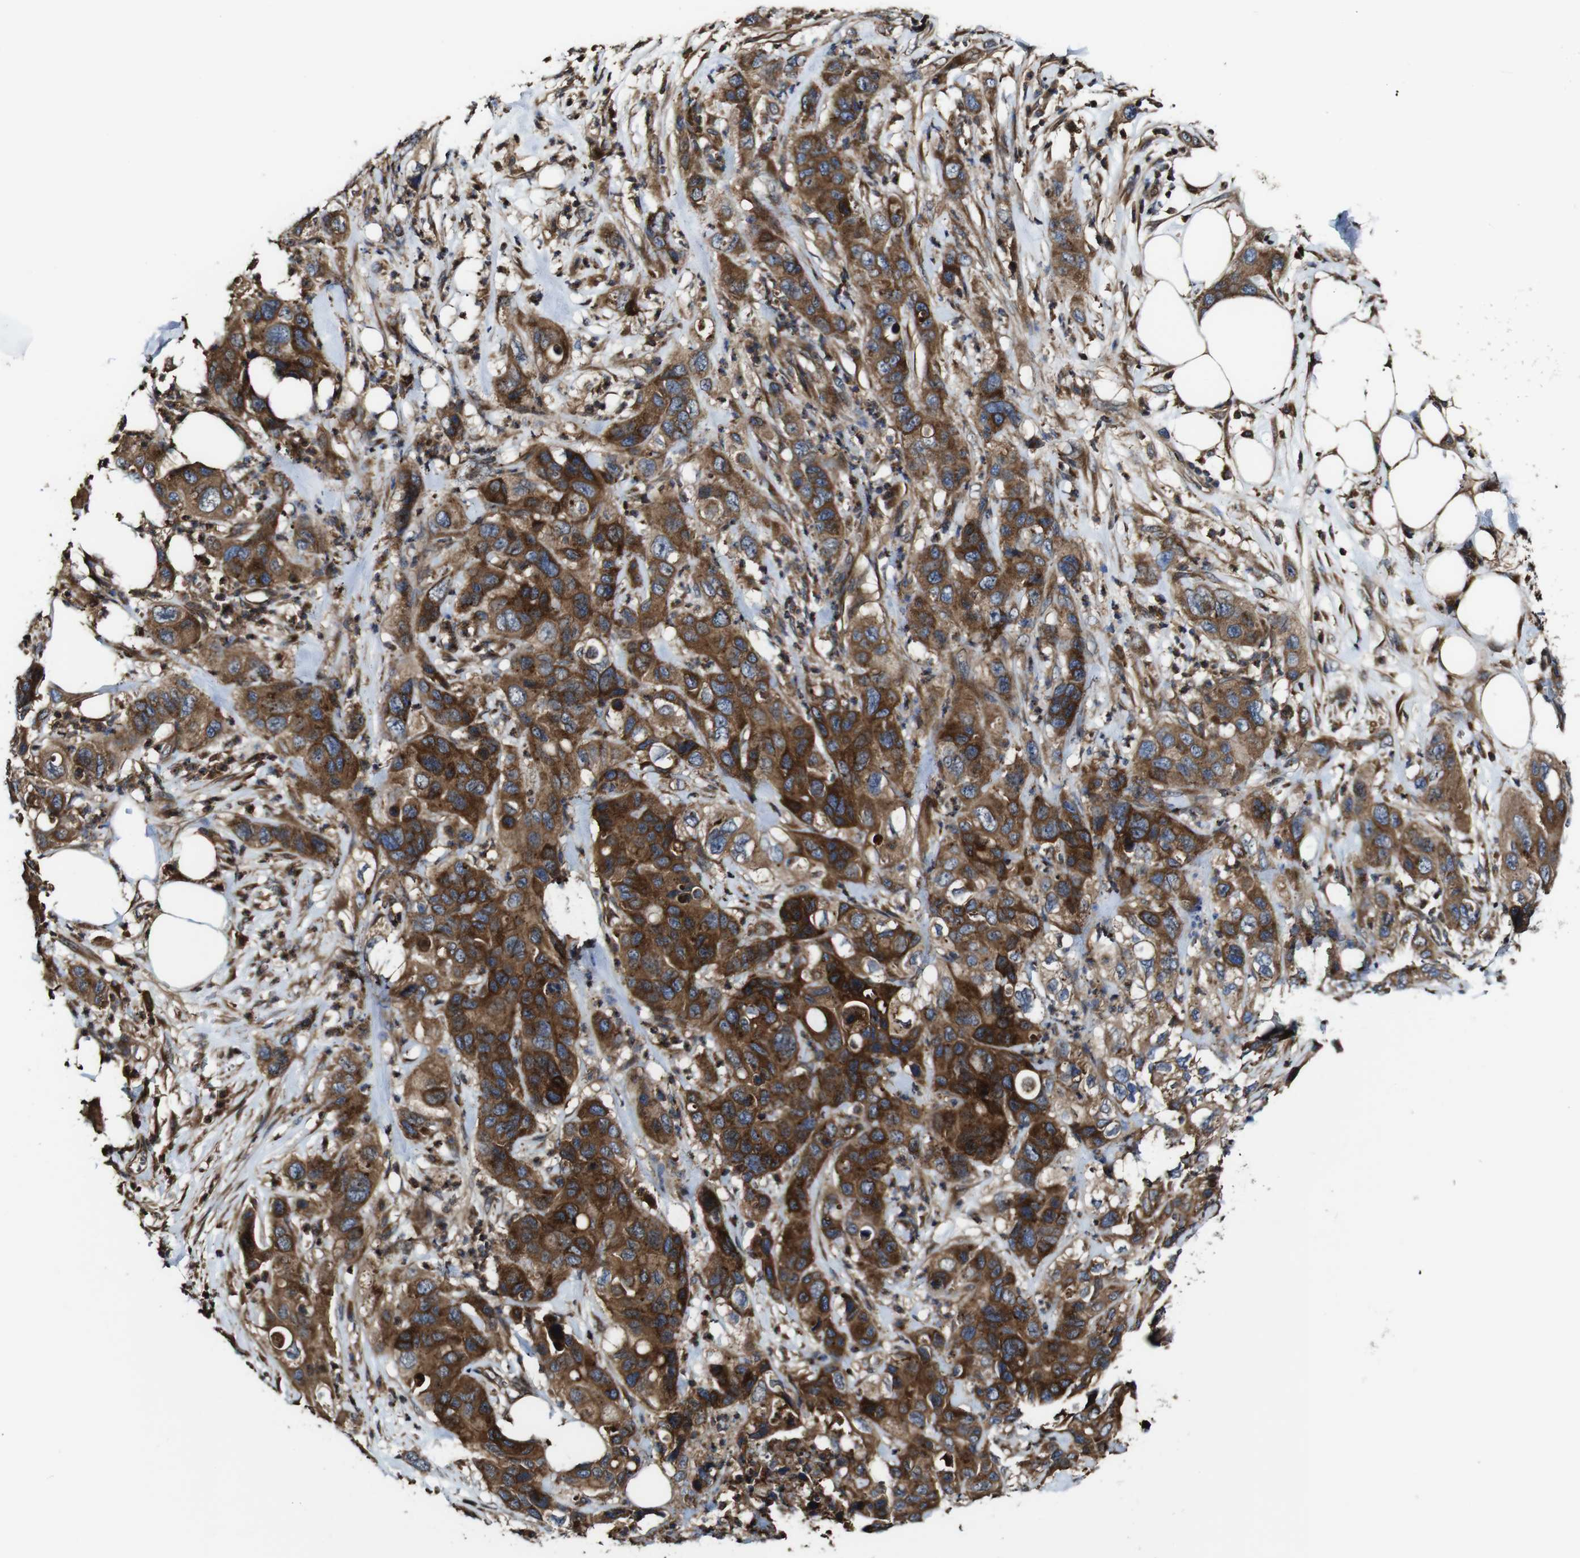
{"staining": {"intensity": "strong", "quantity": ">75%", "location": "cytoplasmic/membranous"}, "tissue": "pancreatic cancer", "cell_type": "Tumor cells", "image_type": "cancer", "snomed": [{"axis": "morphology", "description": "Adenocarcinoma, NOS"}, {"axis": "topography", "description": "Pancreas"}], "caption": "Pancreatic cancer stained with immunohistochemistry (IHC) displays strong cytoplasmic/membranous positivity in approximately >75% of tumor cells.", "gene": "TNIK", "patient": {"sex": "female", "age": 71}}